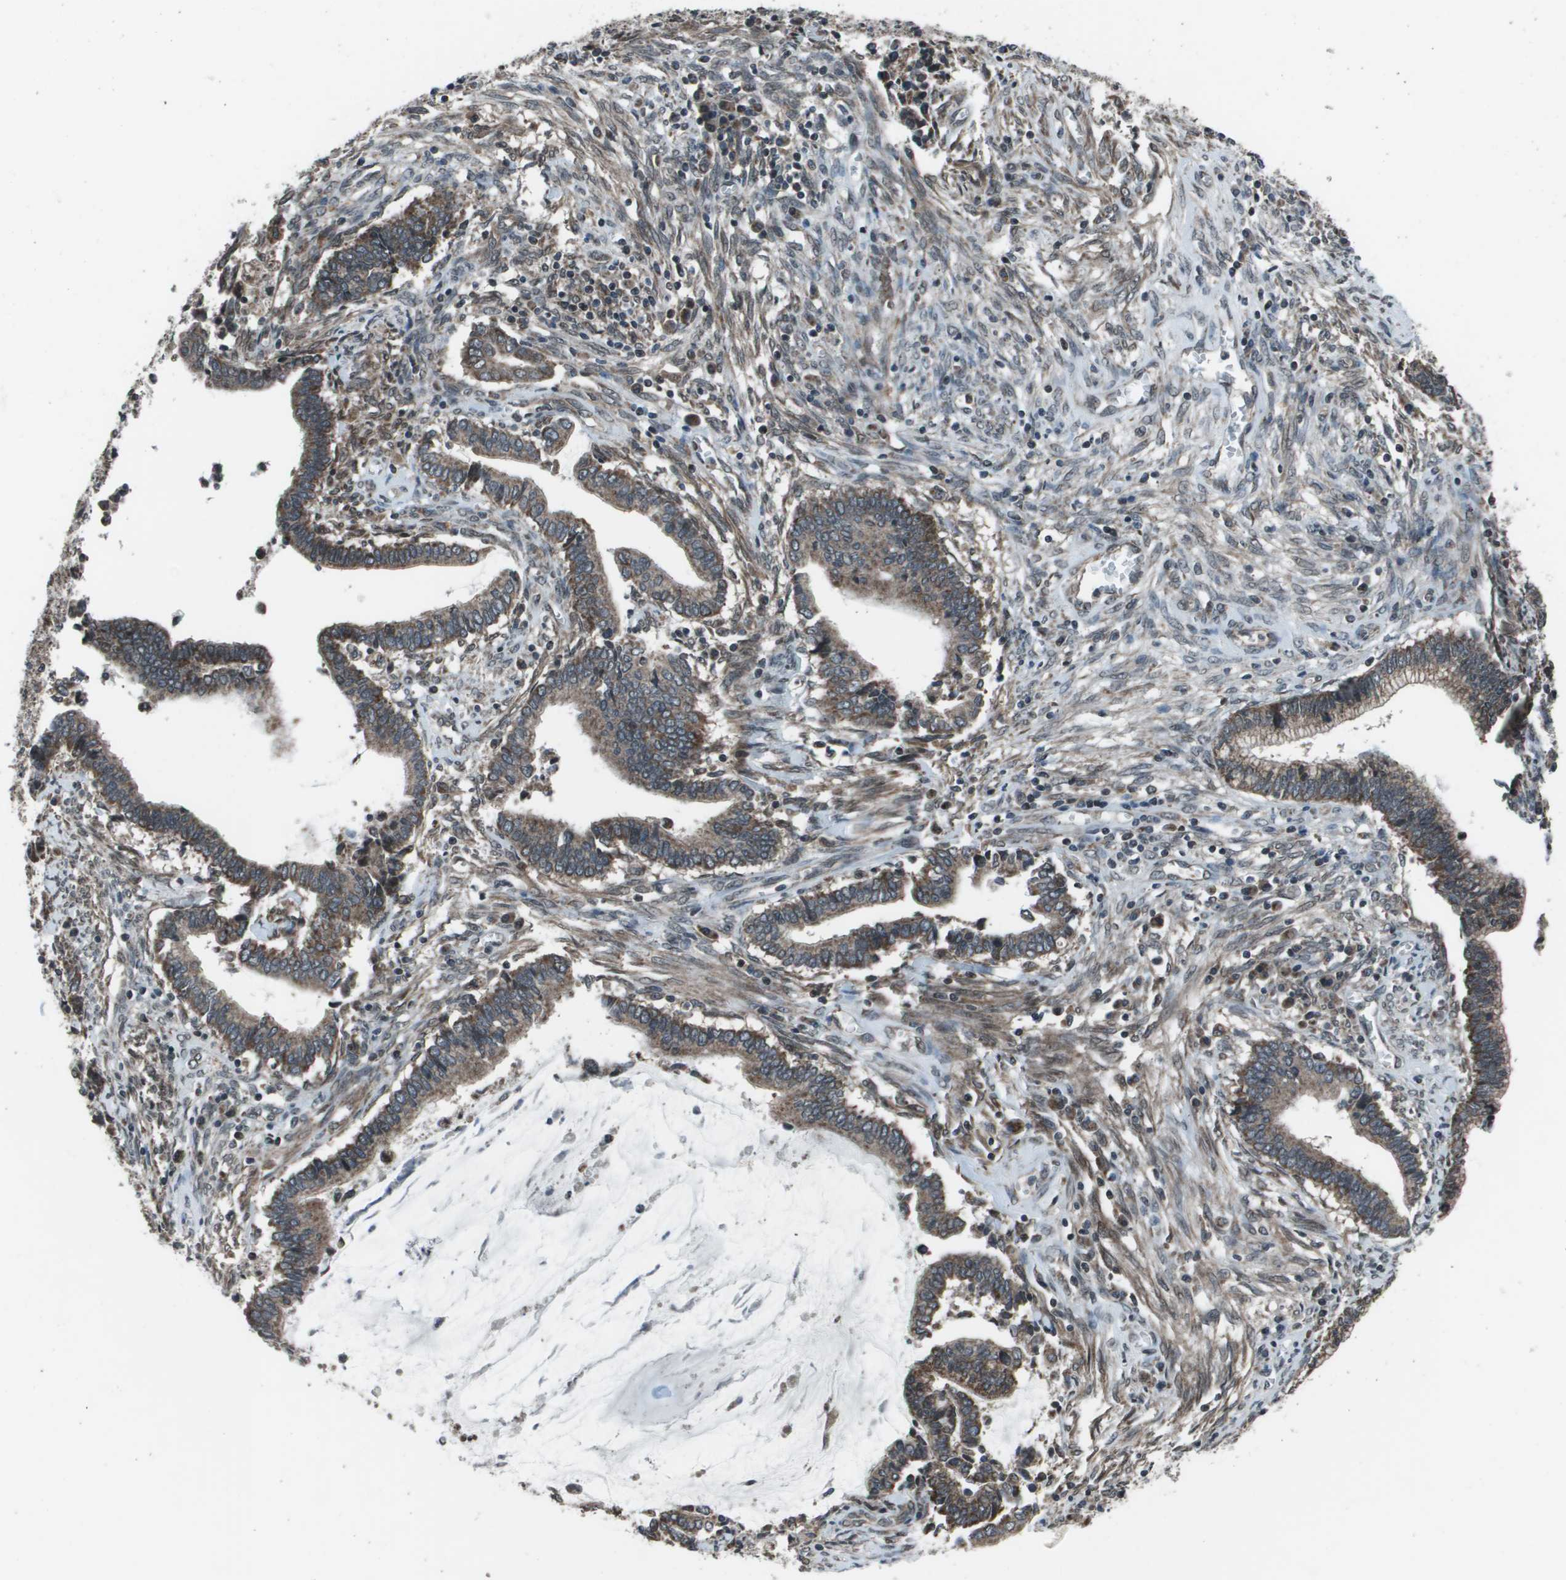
{"staining": {"intensity": "moderate", "quantity": ">75%", "location": "cytoplasmic/membranous"}, "tissue": "cervical cancer", "cell_type": "Tumor cells", "image_type": "cancer", "snomed": [{"axis": "morphology", "description": "Adenocarcinoma, NOS"}, {"axis": "topography", "description": "Cervix"}], "caption": "Approximately >75% of tumor cells in cervical cancer (adenocarcinoma) display moderate cytoplasmic/membranous protein staining as visualized by brown immunohistochemical staining.", "gene": "PPFIA1", "patient": {"sex": "female", "age": 44}}